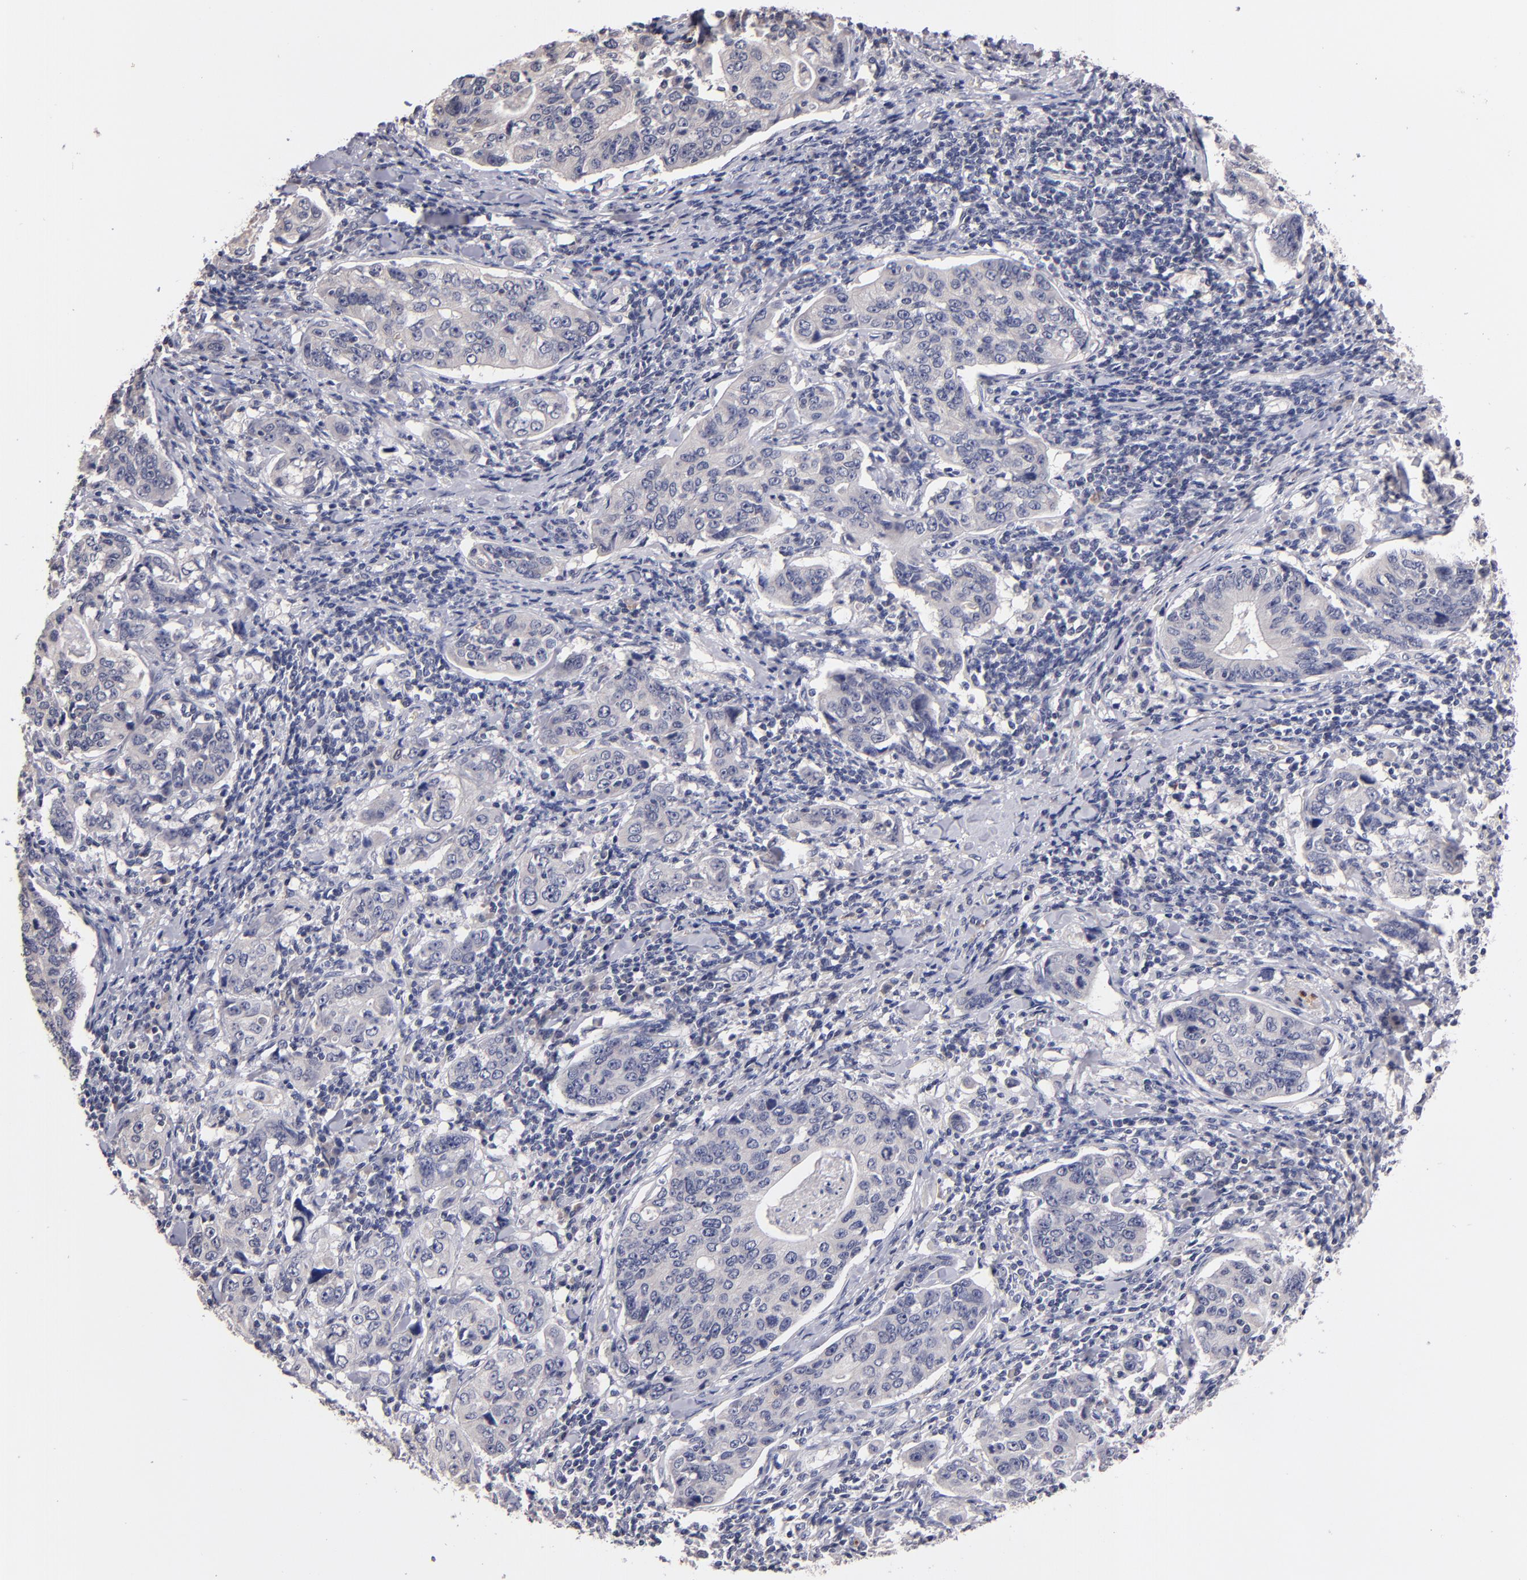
{"staining": {"intensity": "negative", "quantity": "none", "location": "none"}, "tissue": "stomach cancer", "cell_type": "Tumor cells", "image_type": "cancer", "snomed": [{"axis": "morphology", "description": "Adenocarcinoma, NOS"}, {"axis": "topography", "description": "Esophagus"}, {"axis": "topography", "description": "Stomach"}], "caption": "High magnification brightfield microscopy of stomach adenocarcinoma stained with DAB (brown) and counterstained with hematoxylin (blue): tumor cells show no significant expression.", "gene": "S100A1", "patient": {"sex": "male", "age": 74}}